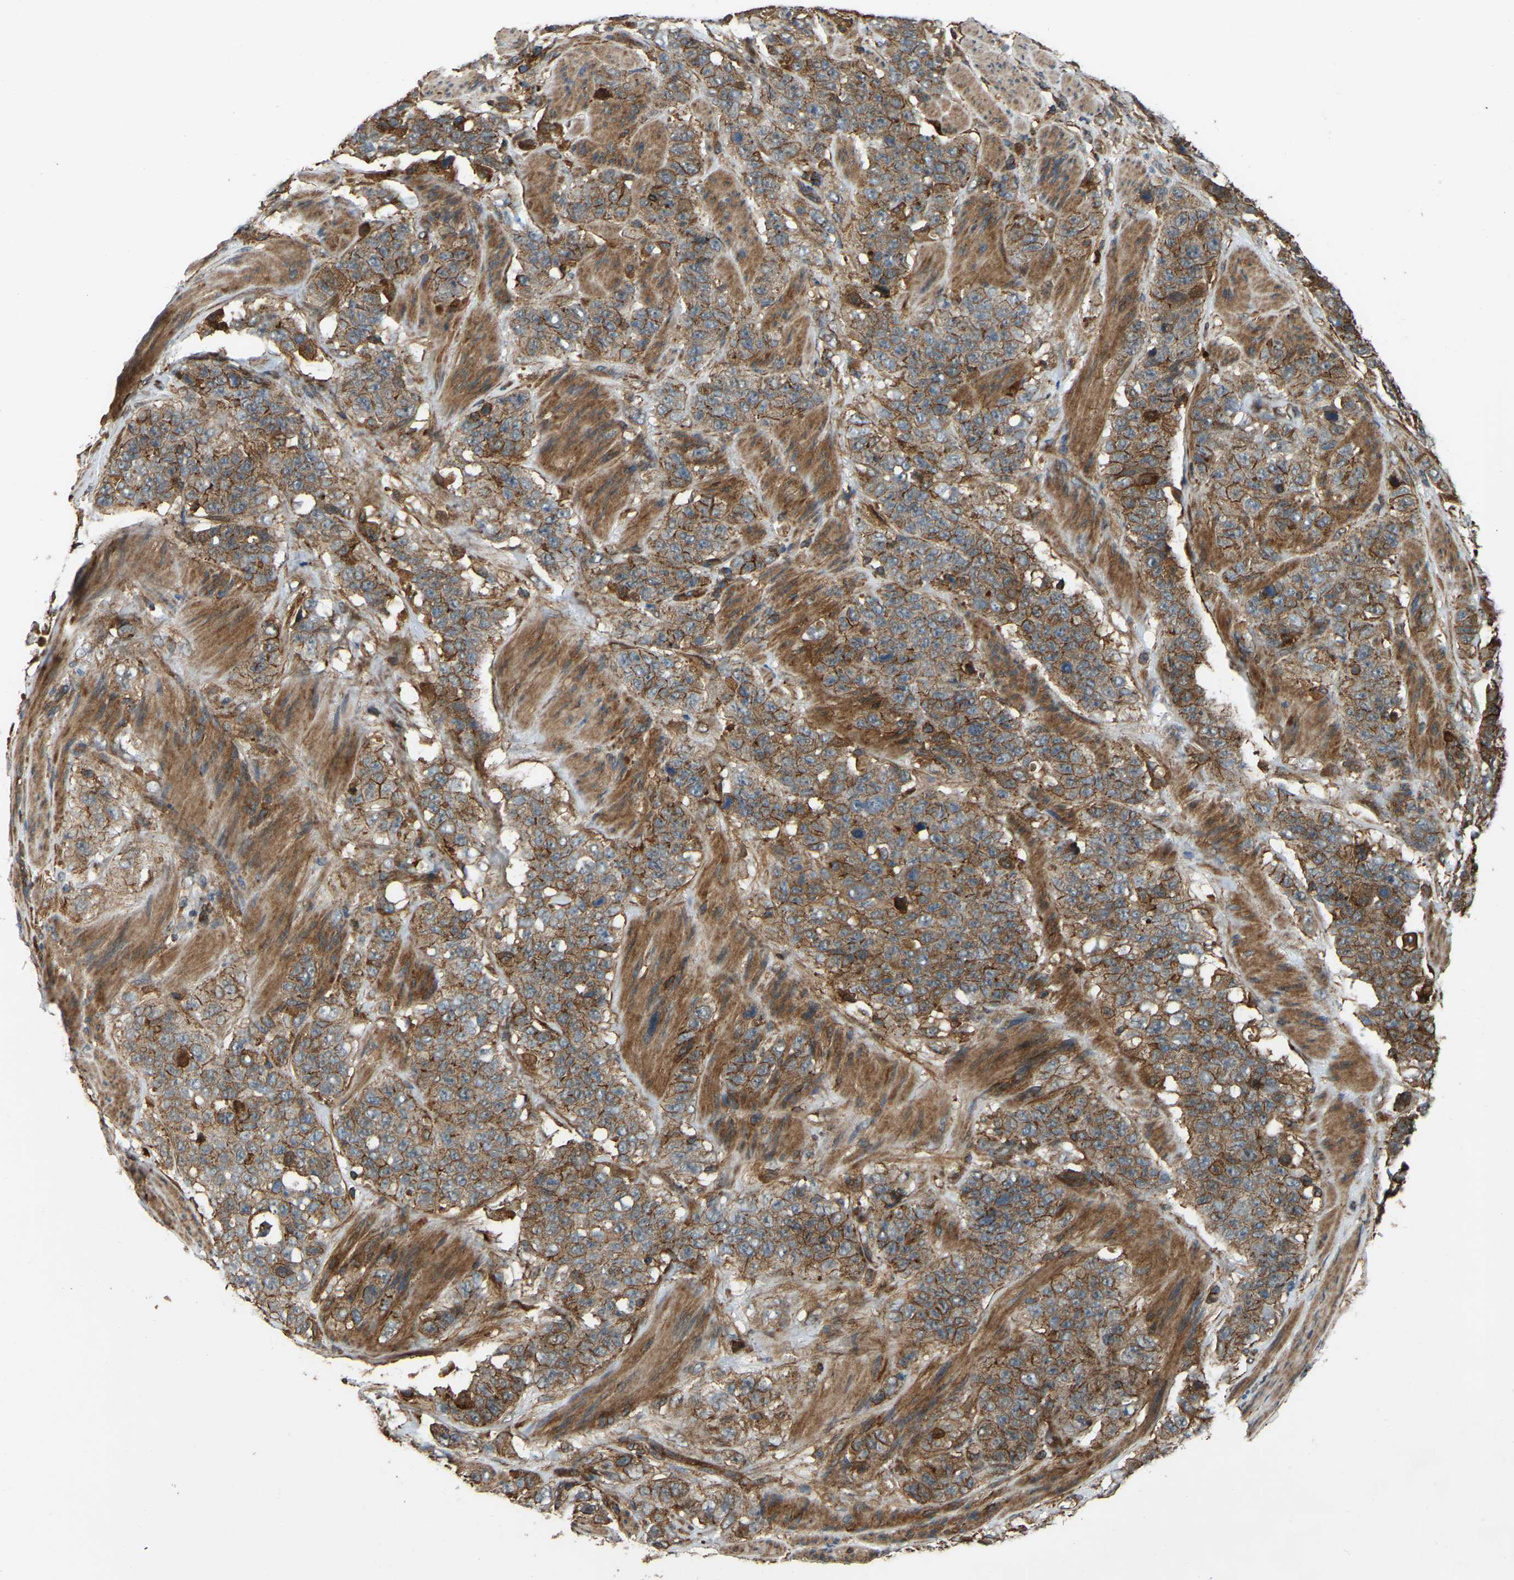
{"staining": {"intensity": "moderate", "quantity": ">75%", "location": "cytoplasmic/membranous"}, "tissue": "stomach cancer", "cell_type": "Tumor cells", "image_type": "cancer", "snomed": [{"axis": "morphology", "description": "Adenocarcinoma, NOS"}, {"axis": "topography", "description": "Stomach"}], "caption": "High-power microscopy captured an immunohistochemistry (IHC) micrograph of stomach adenocarcinoma, revealing moderate cytoplasmic/membranous staining in about >75% of tumor cells. The protein is shown in brown color, while the nuclei are stained blue.", "gene": "SAMD9L", "patient": {"sex": "male", "age": 48}}